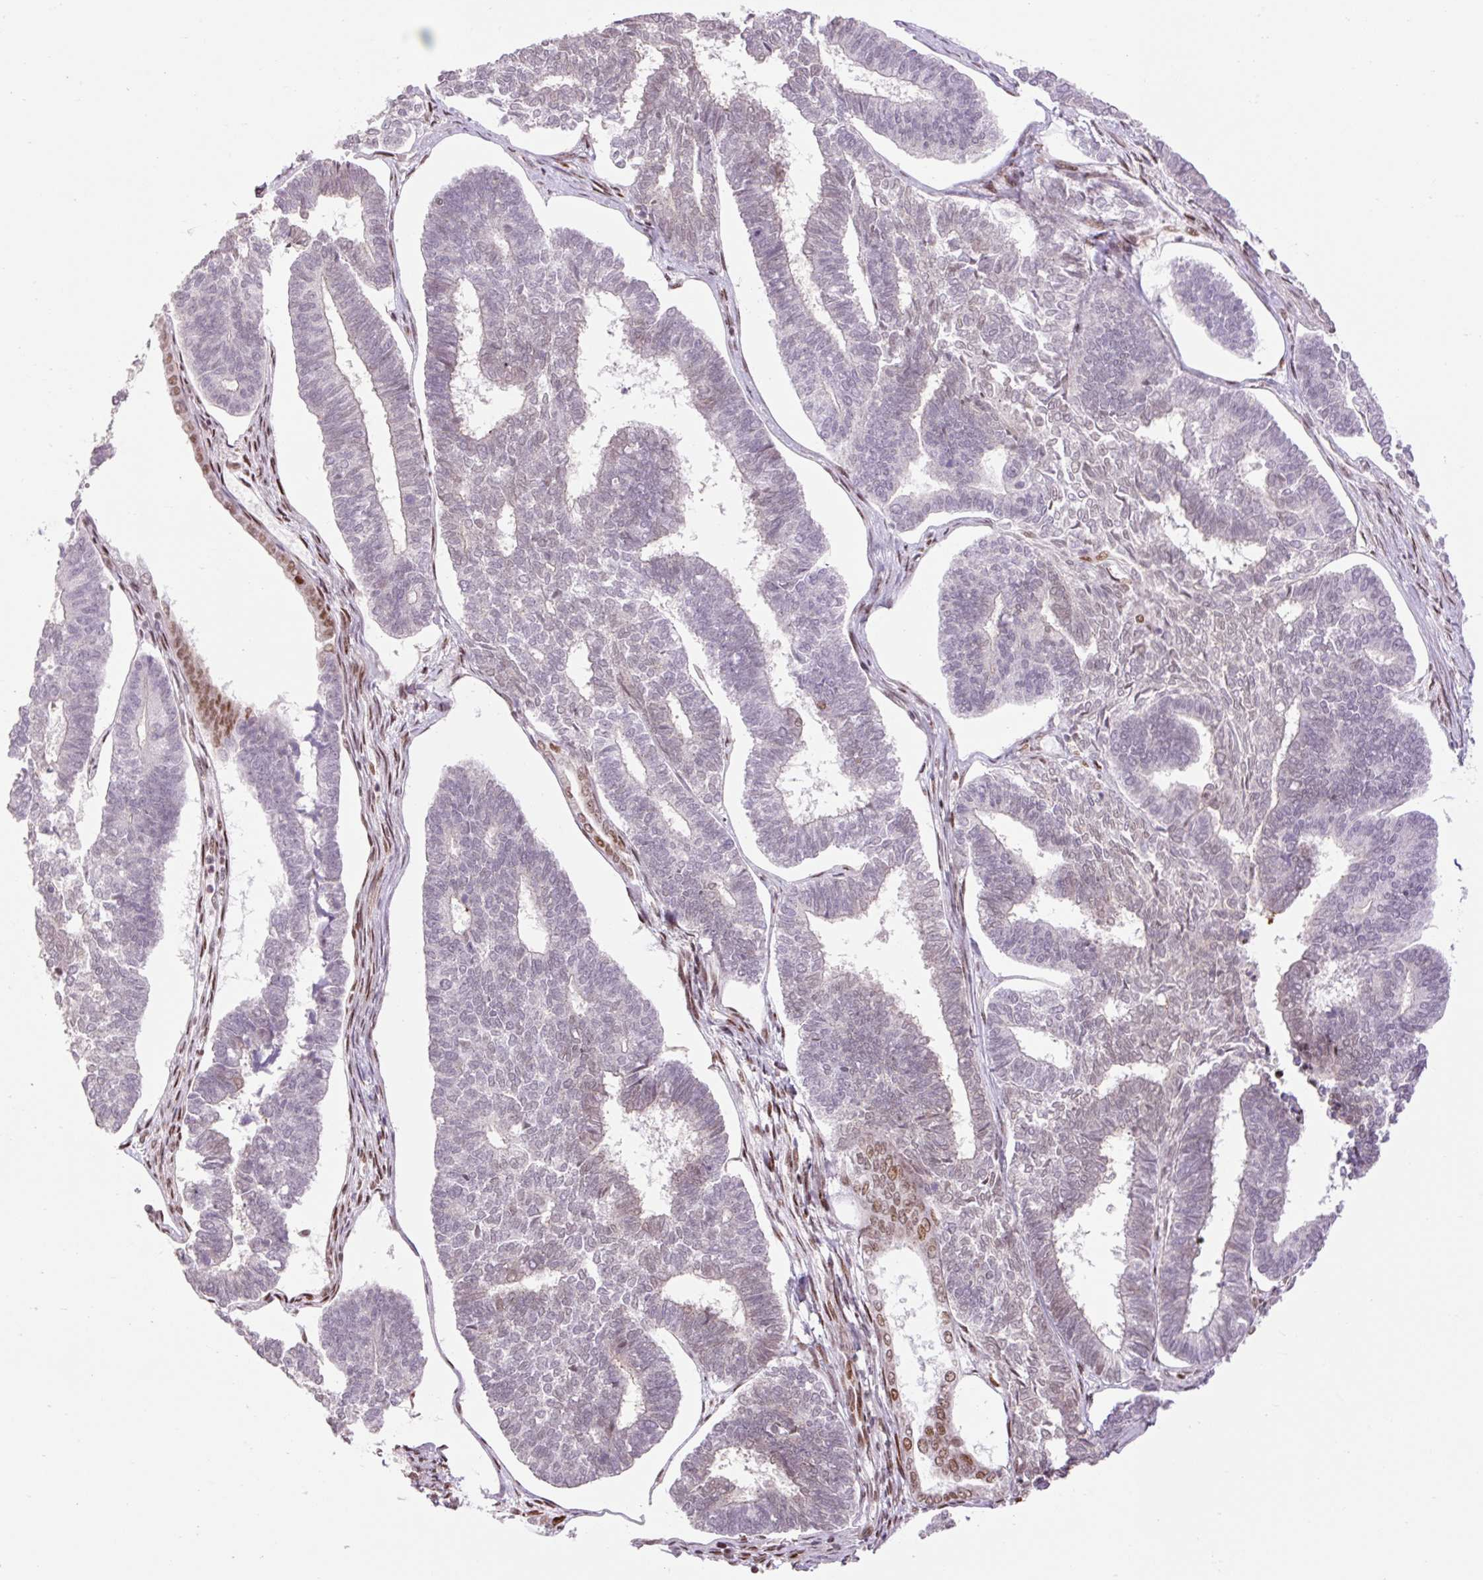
{"staining": {"intensity": "weak", "quantity": "<25%", "location": "nuclear"}, "tissue": "endometrial cancer", "cell_type": "Tumor cells", "image_type": "cancer", "snomed": [{"axis": "morphology", "description": "Adenocarcinoma, NOS"}, {"axis": "topography", "description": "Endometrium"}], "caption": "Protein analysis of endometrial cancer shows no significant expression in tumor cells.", "gene": "RIPPLY3", "patient": {"sex": "female", "age": 70}}